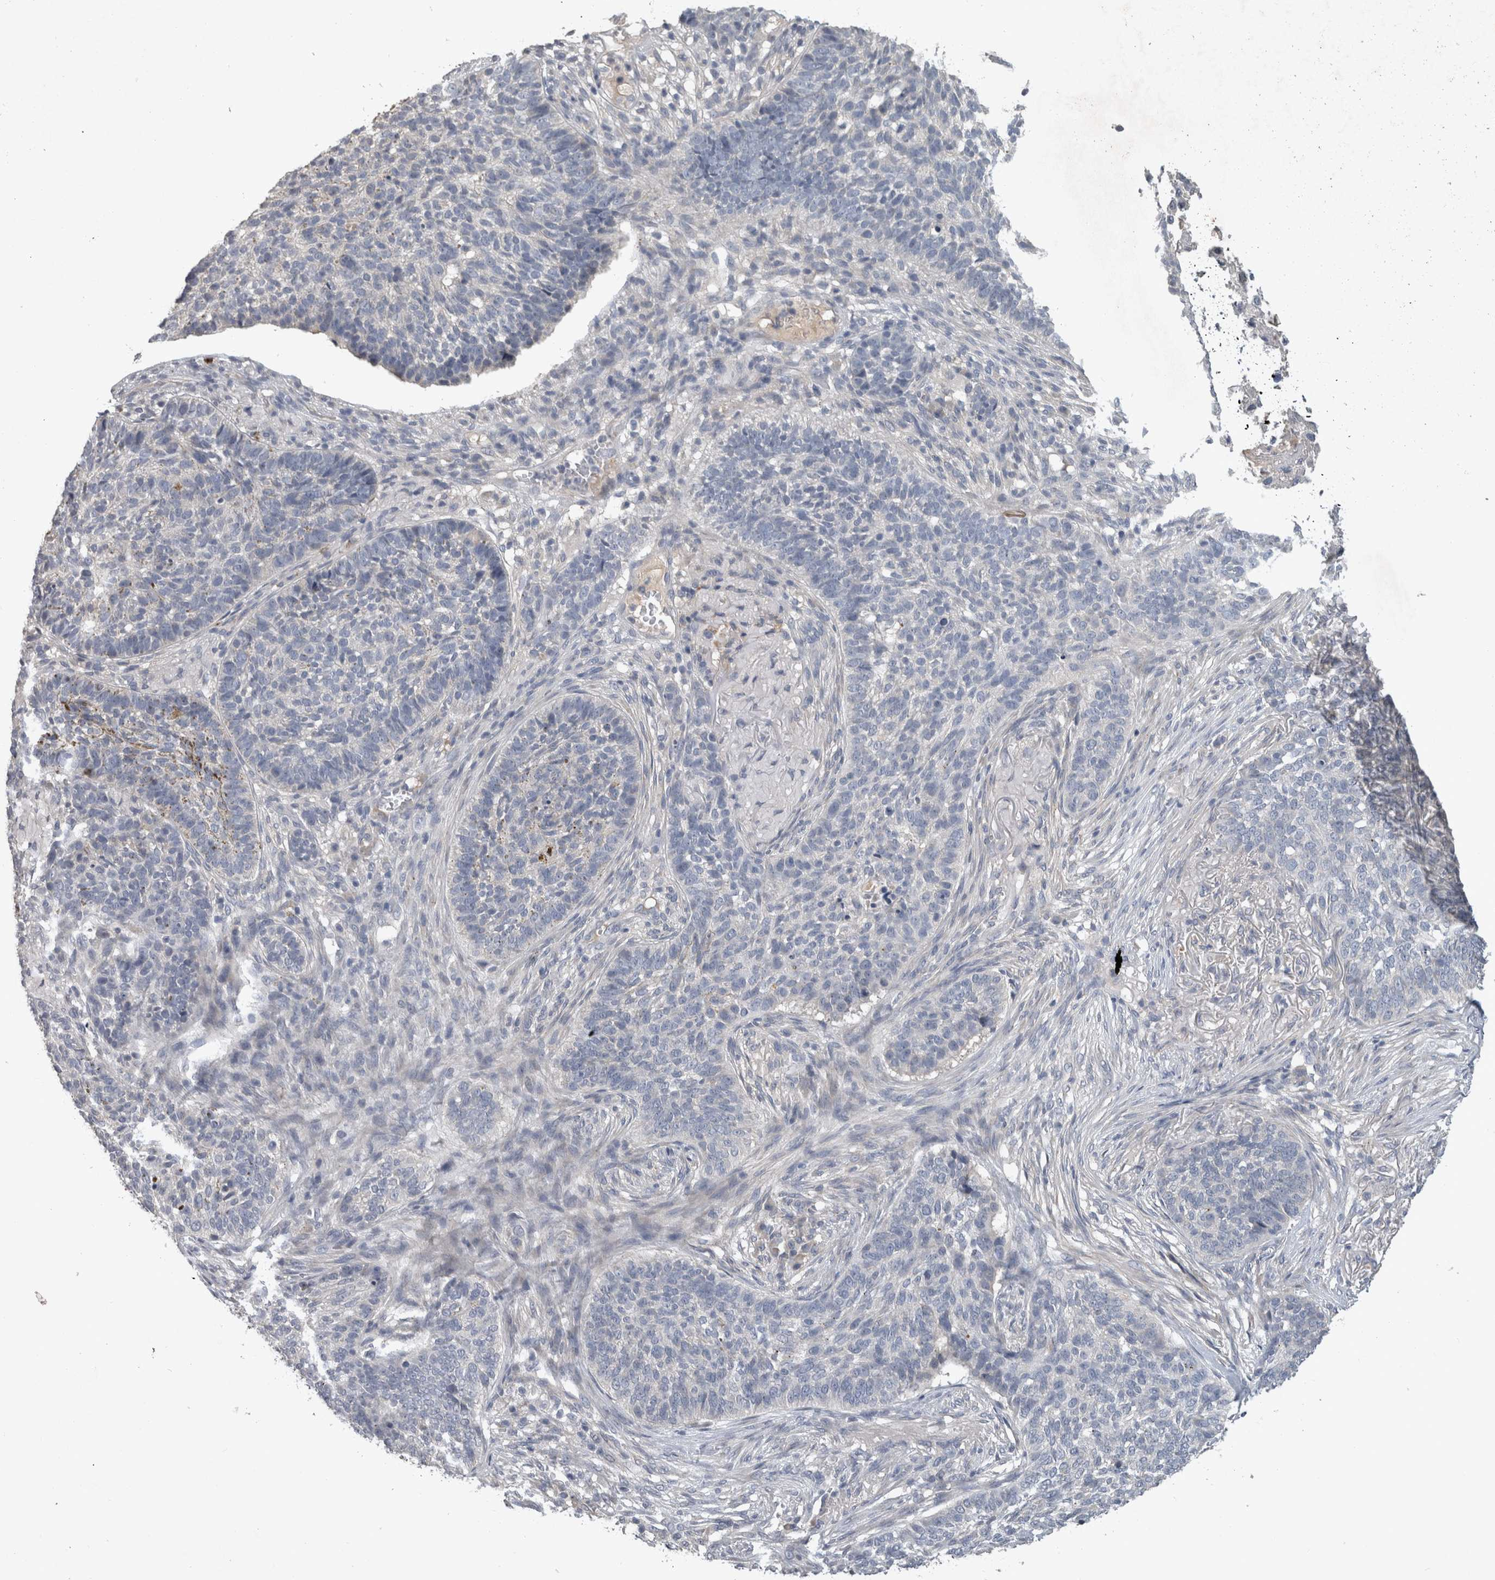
{"staining": {"intensity": "negative", "quantity": "none", "location": "none"}, "tissue": "skin cancer", "cell_type": "Tumor cells", "image_type": "cancer", "snomed": [{"axis": "morphology", "description": "Basal cell carcinoma"}, {"axis": "topography", "description": "Skin"}], "caption": "Immunohistochemical staining of human skin cancer (basal cell carcinoma) reveals no significant staining in tumor cells.", "gene": "SLC22A11", "patient": {"sex": "male", "age": 85}}